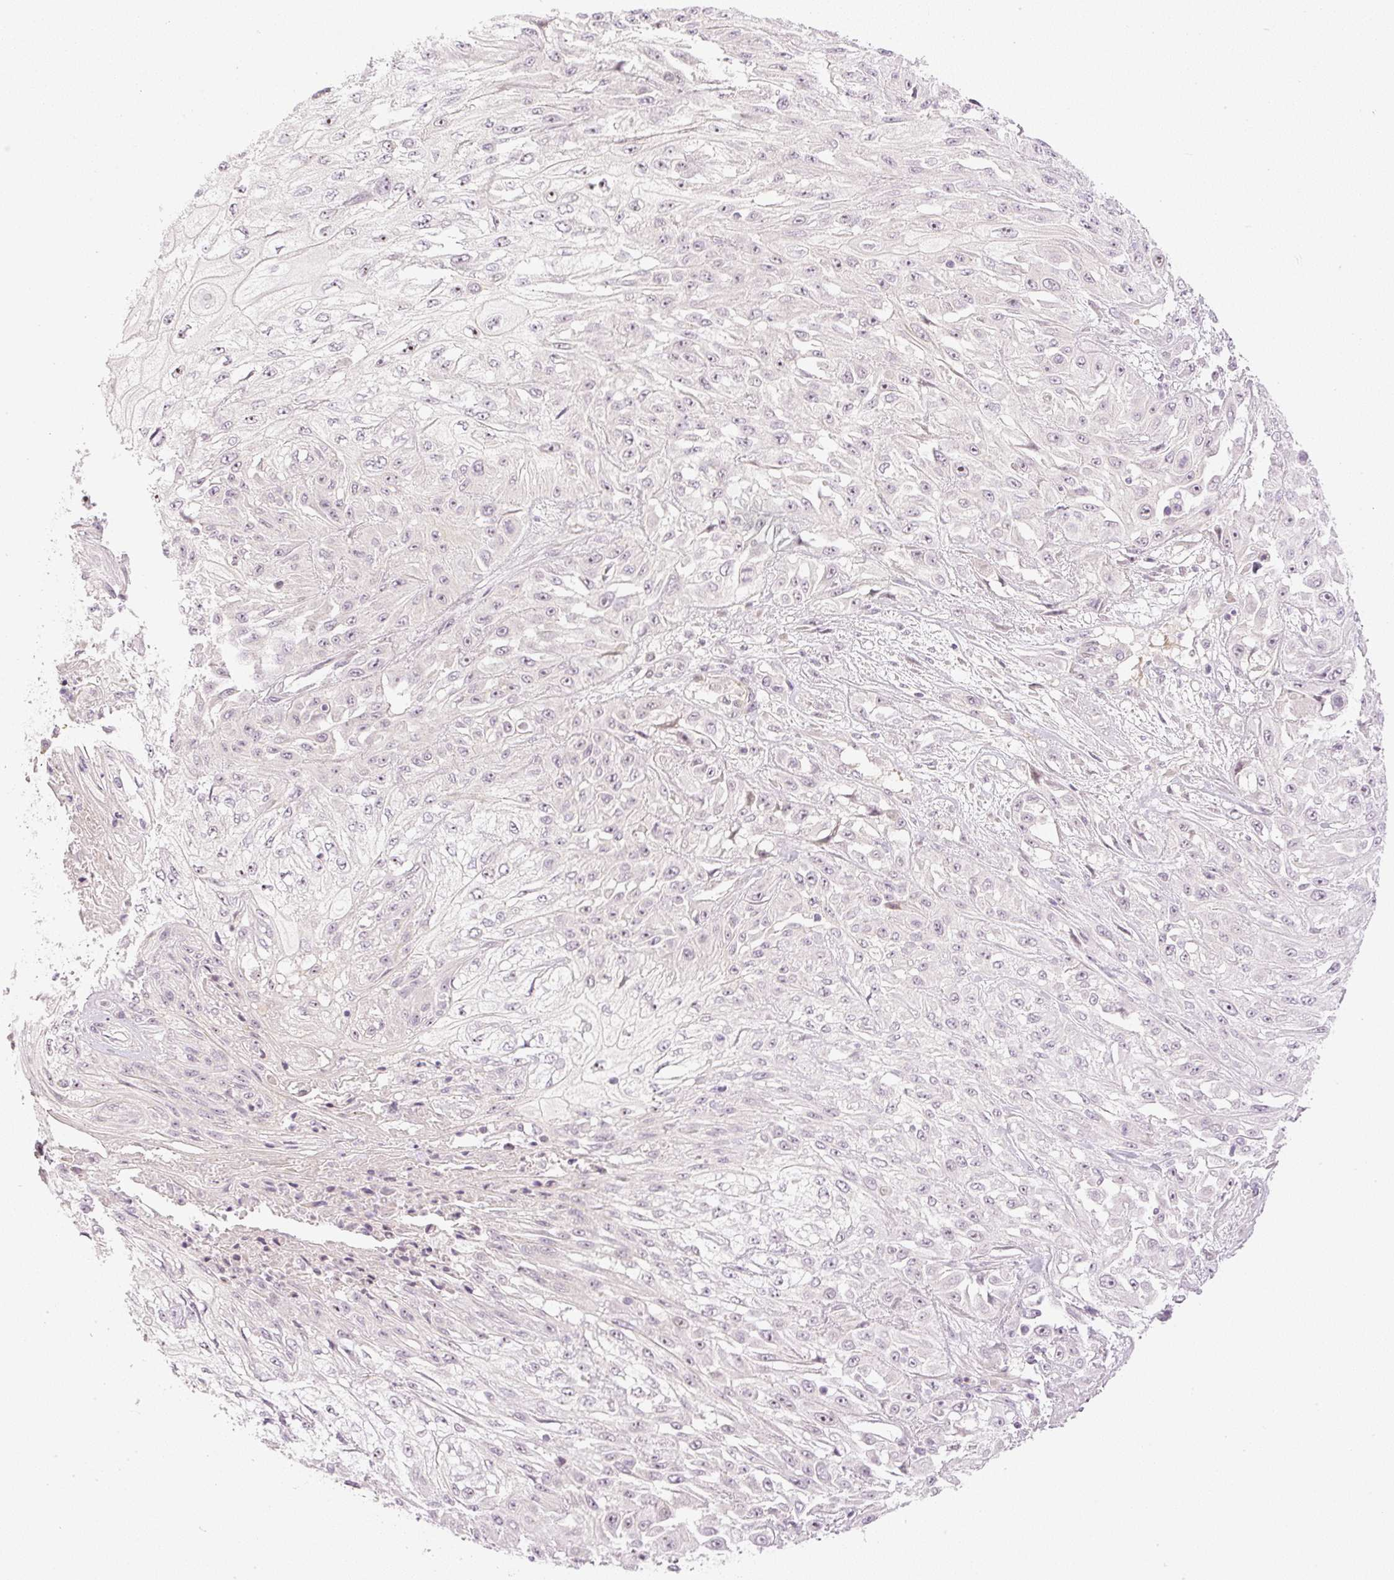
{"staining": {"intensity": "weak", "quantity": ">75%", "location": "nuclear"}, "tissue": "skin cancer", "cell_type": "Tumor cells", "image_type": "cancer", "snomed": [{"axis": "morphology", "description": "Squamous cell carcinoma, NOS"}, {"axis": "morphology", "description": "Squamous cell carcinoma, metastatic, NOS"}, {"axis": "topography", "description": "Skin"}, {"axis": "topography", "description": "Lymph node"}], "caption": "This is an image of immunohistochemistry (IHC) staining of skin cancer, which shows weak staining in the nuclear of tumor cells.", "gene": "AAR2", "patient": {"sex": "male", "age": 75}}